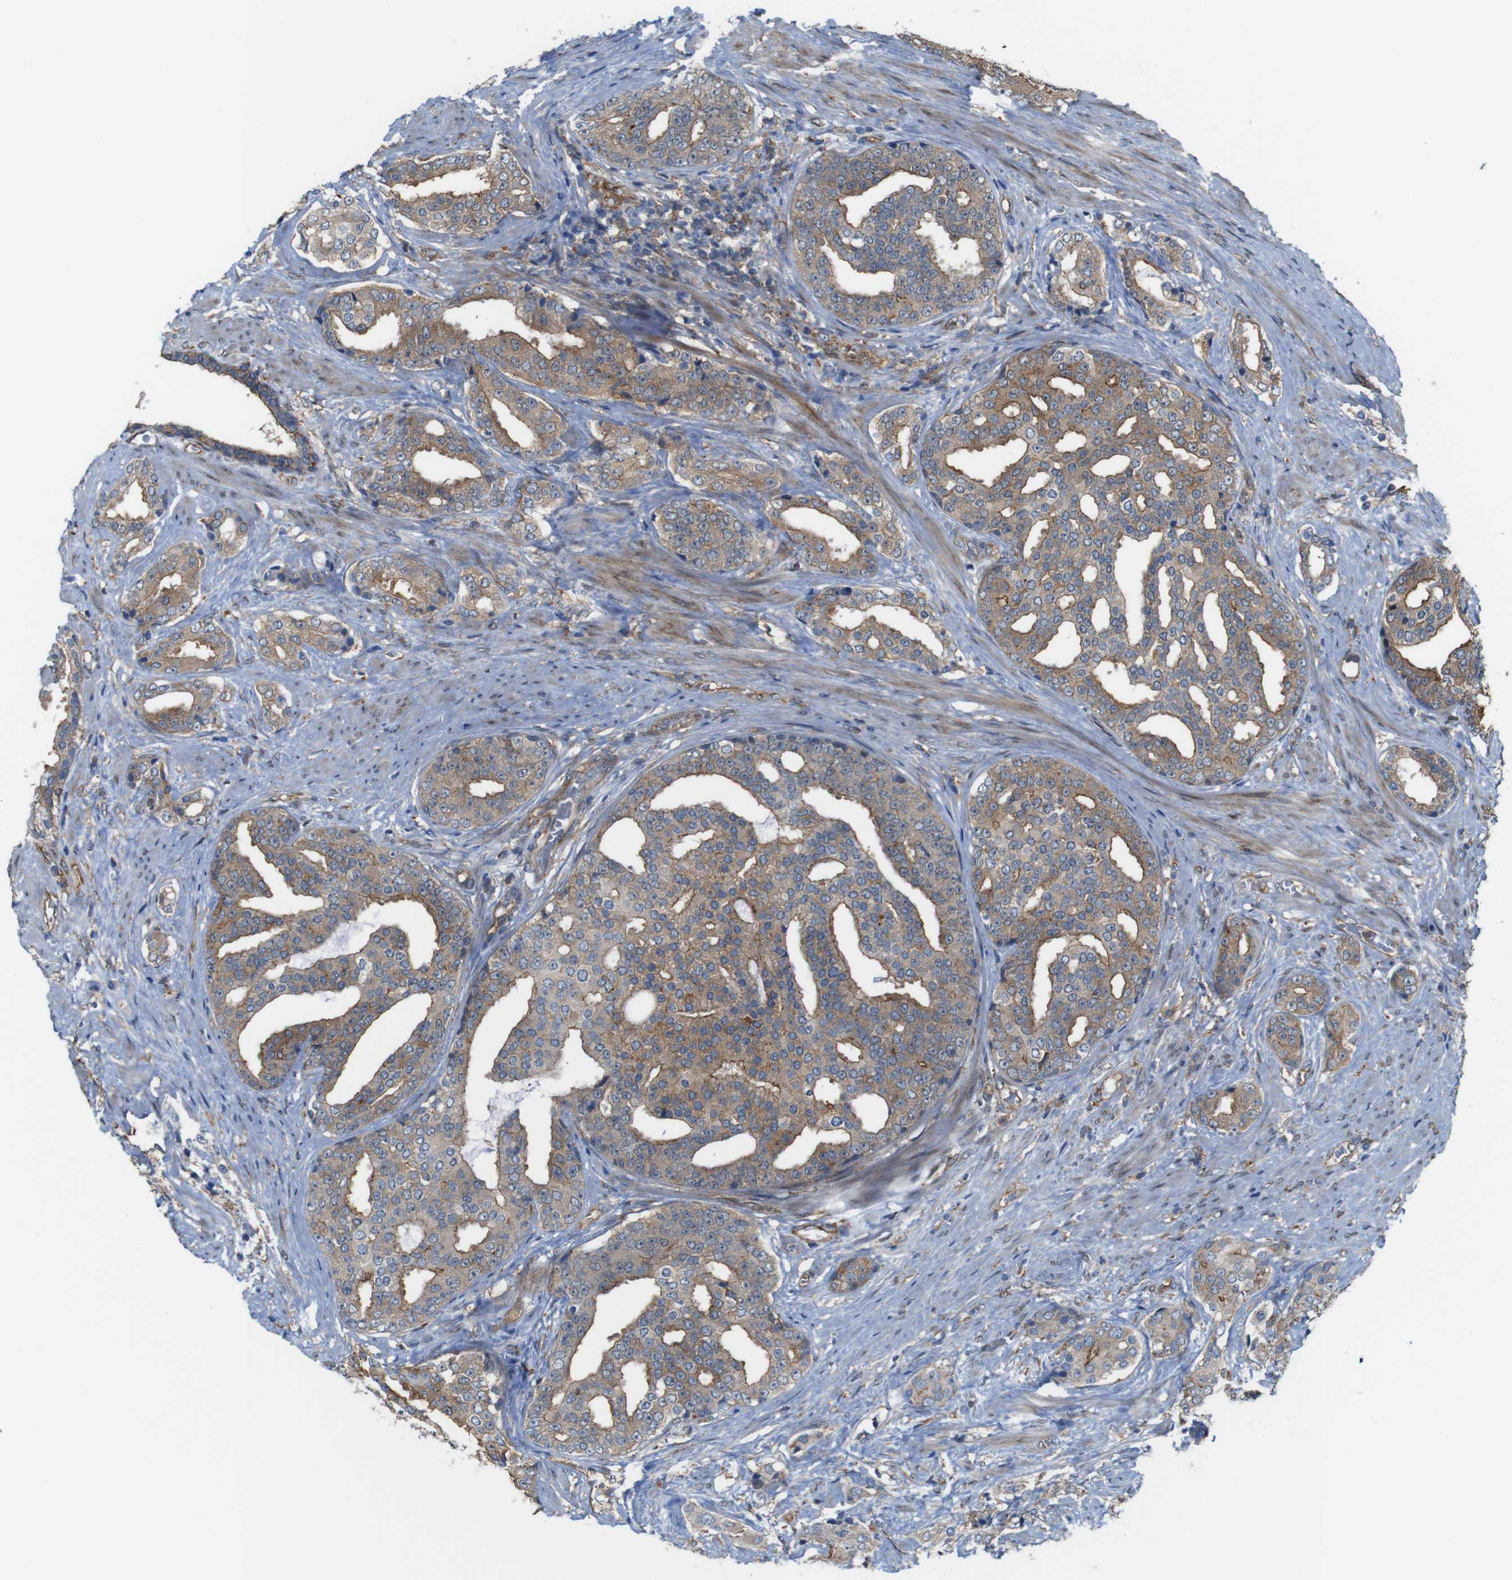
{"staining": {"intensity": "moderate", "quantity": ">75%", "location": "cytoplasmic/membranous"}, "tissue": "prostate cancer", "cell_type": "Tumor cells", "image_type": "cancer", "snomed": [{"axis": "morphology", "description": "Adenocarcinoma, High grade"}, {"axis": "topography", "description": "Prostate"}], "caption": "Brown immunohistochemical staining in prostate cancer demonstrates moderate cytoplasmic/membranous positivity in approximately >75% of tumor cells. Nuclei are stained in blue.", "gene": "PTGER4", "patient": {"sex": "male", "age": 71}}